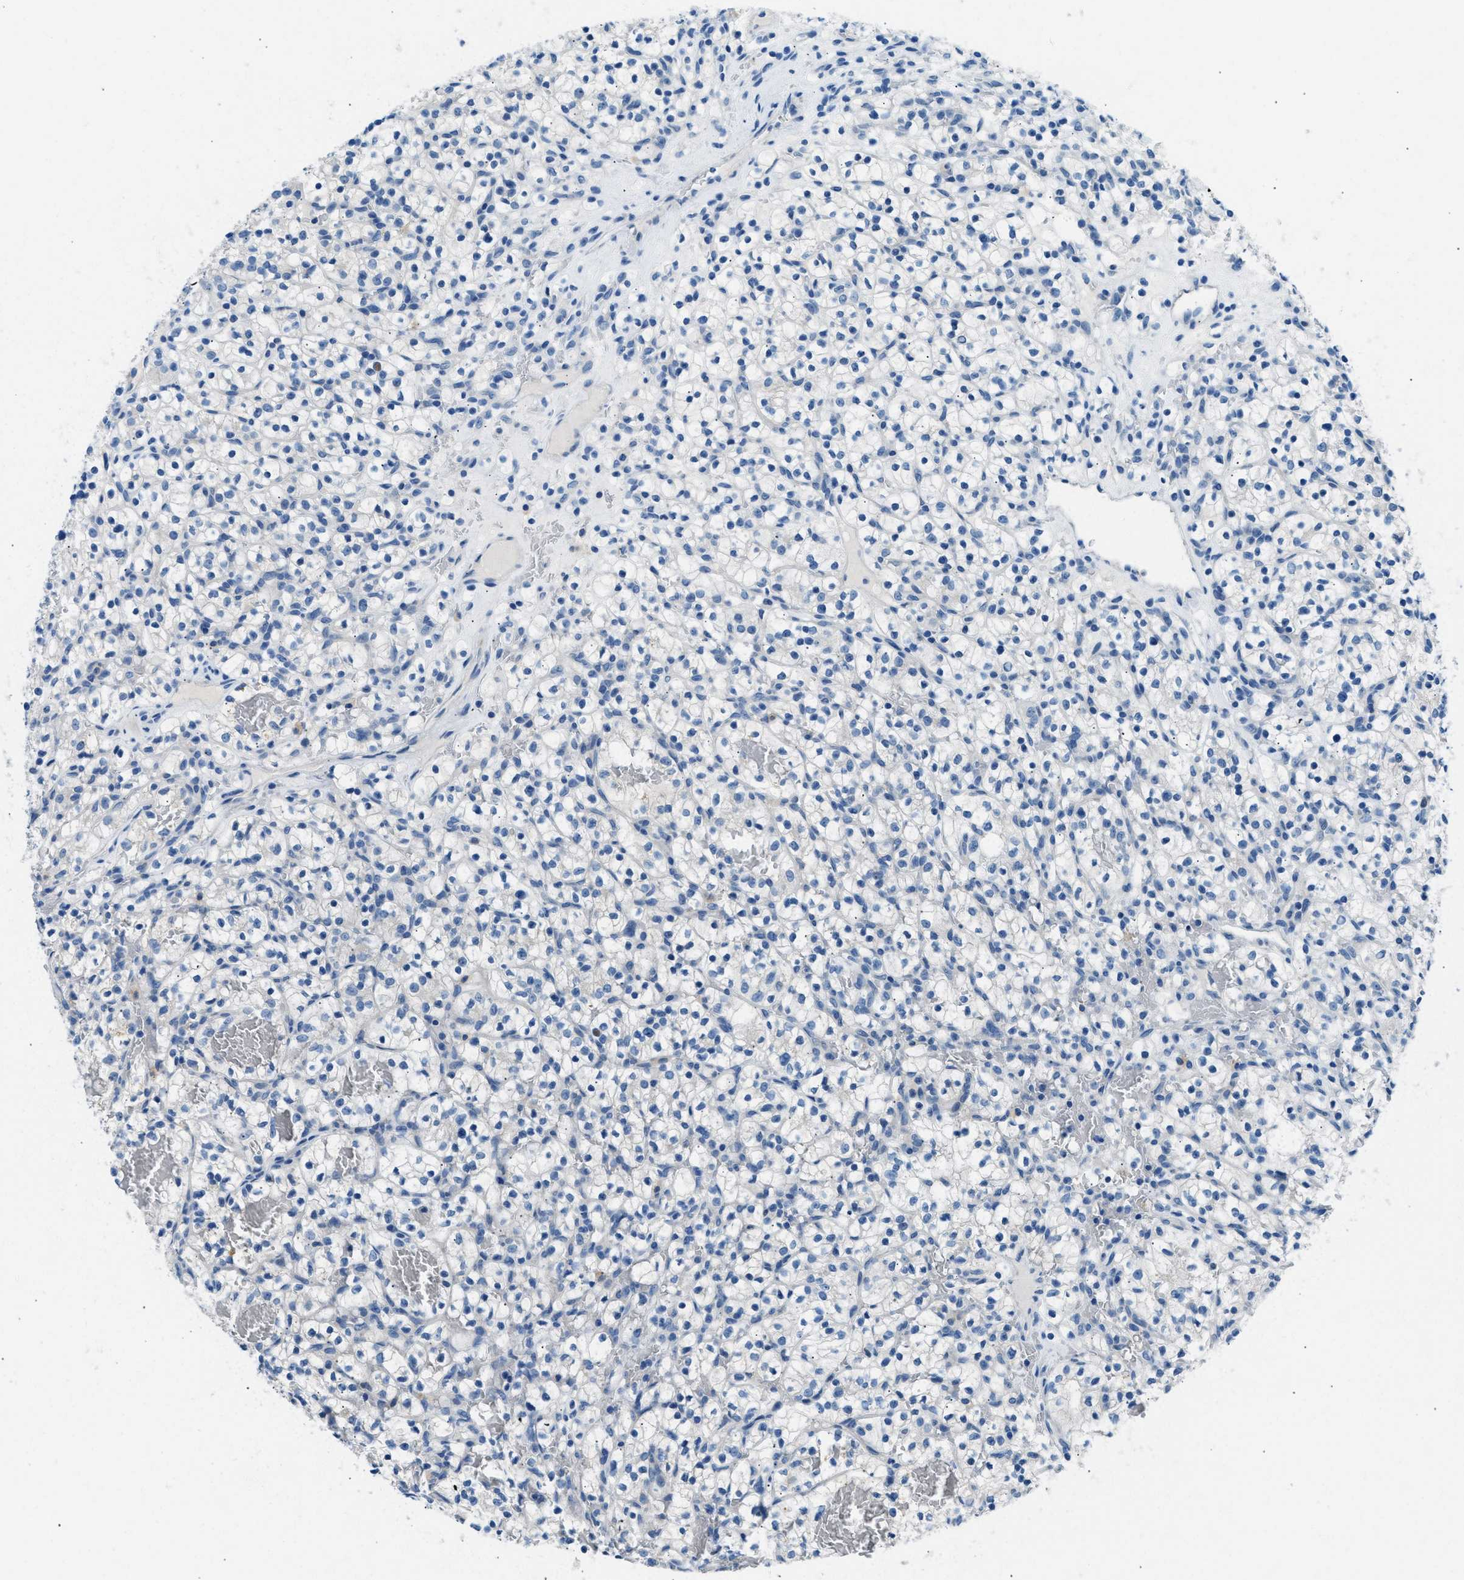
{"staining": {"intensity": "negative", "quantity": "none", "location": "none"}, "tissue": "renal cancer", "cell_type": "Tumor cells", "image_type": "cancer", "snomed": [{"axis": "morphology", "description": "Adenocarcinoma, NOS"}, {"axis": "topography", "description": "Kidney"}], "caption": "High magnification brightfield microscopy of adenocarcinoma (renal) stained with DAB (3,3'-diaminobenzidine) (brown) and counterstained with hematoxylin (blue): tumor cells show no significant staining.", "gene": "CLDN18", "patient": {"sex": "female", "age": 57}}